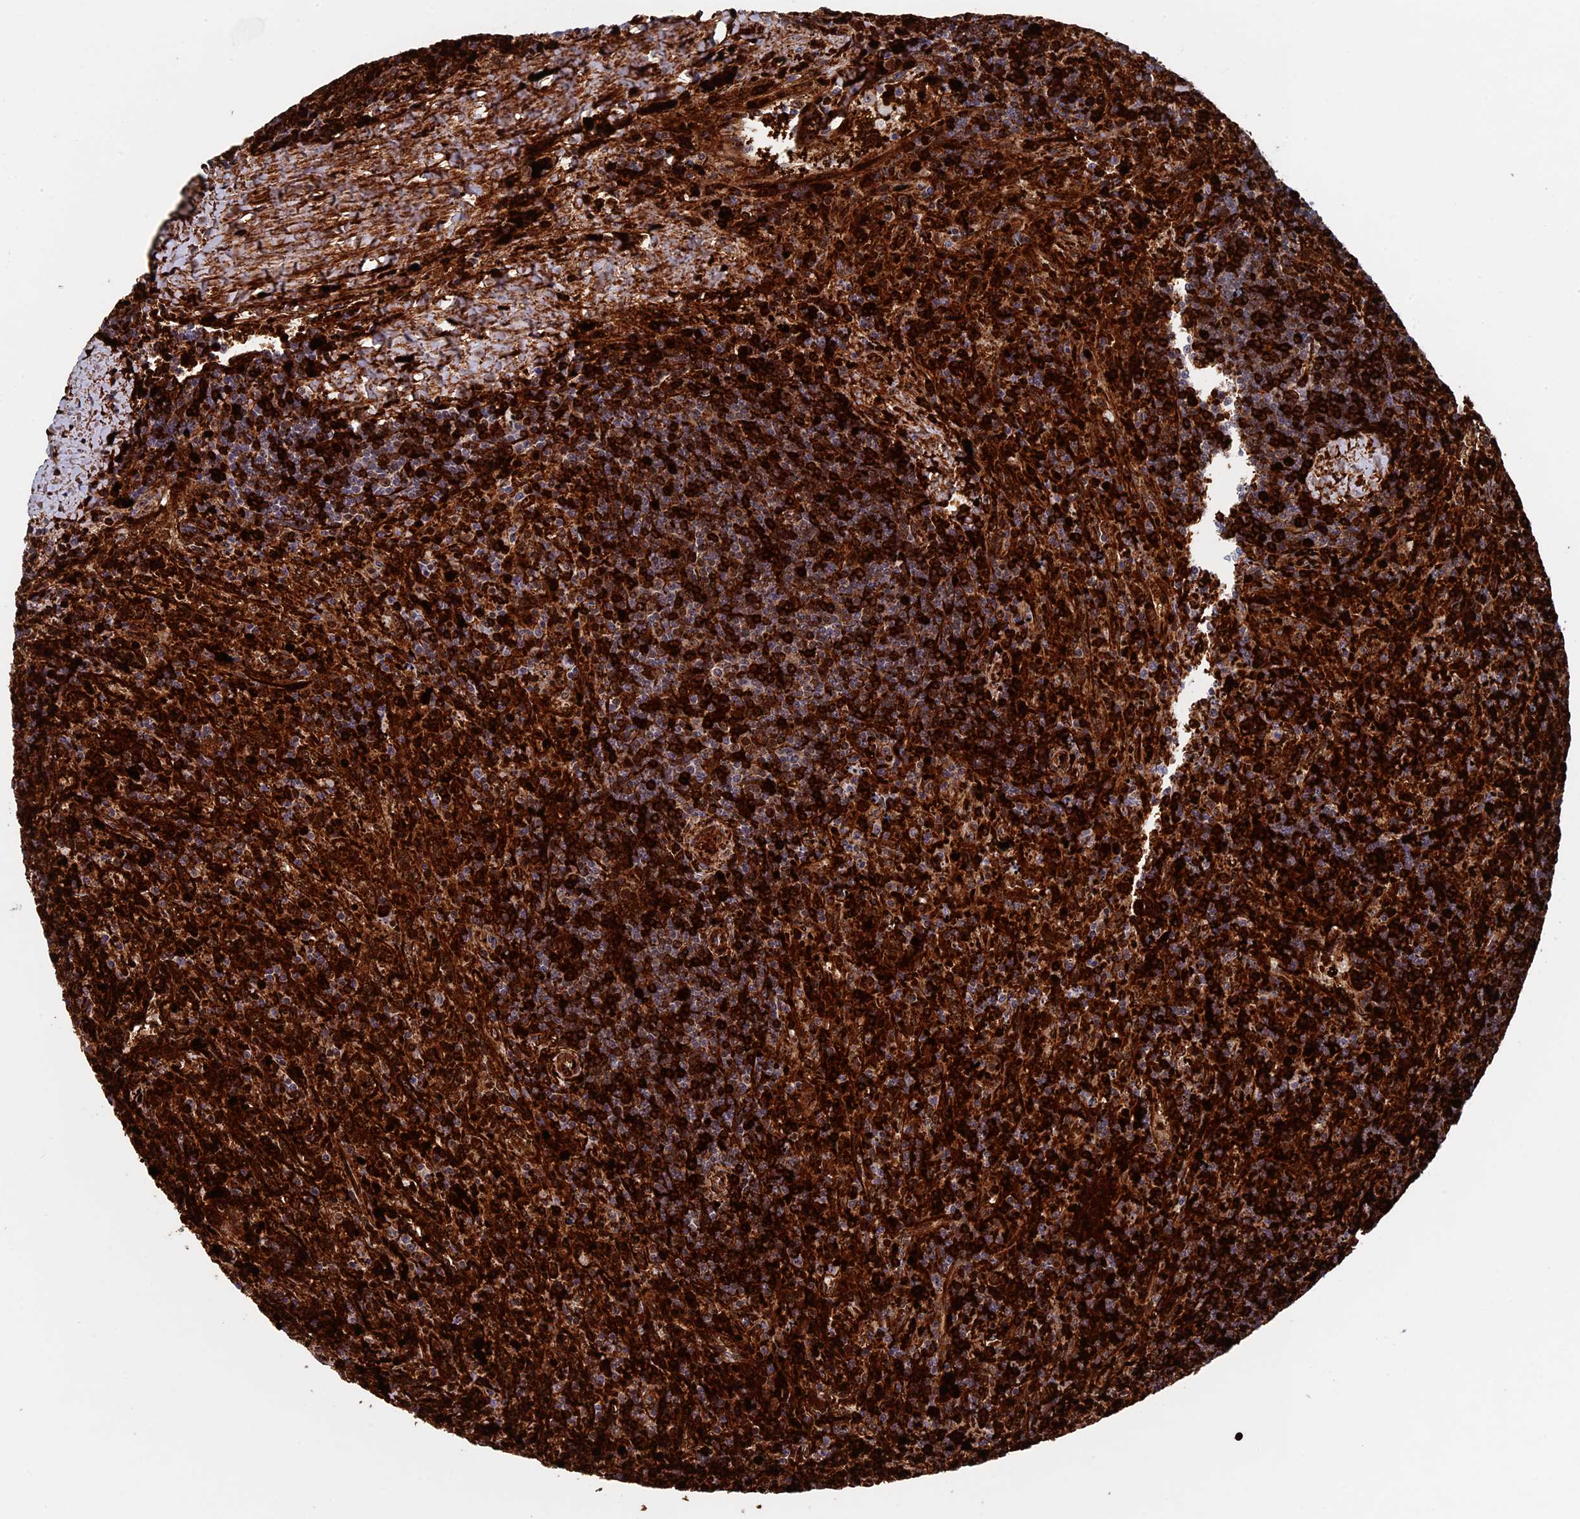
{"staining": {"intensity": "strong", "quantity": "25%-75%", "location": "cytoplasmic/membranous,nuclear"}, "tissue": "lymphoma", "cell_type": "Tumor cells", "image_type": "cancer", "snomed": [{"axis": "morphology", "description": "Malignant lymphoma, non-Hodgkin's type, Low grade"}, {"axis": "topography", "description": "Spleen"}], "caption": "There is high levels of strong cytoplasmic/membranous and nuclear staining in tumor cells of malignant lymphoma, non-Hodgkin's type (low-grade), as demonstrated by immunohistochemical staining (brown color).", "gene": "EXOSC9", "patient": {"sex": "male", "age": 76}}